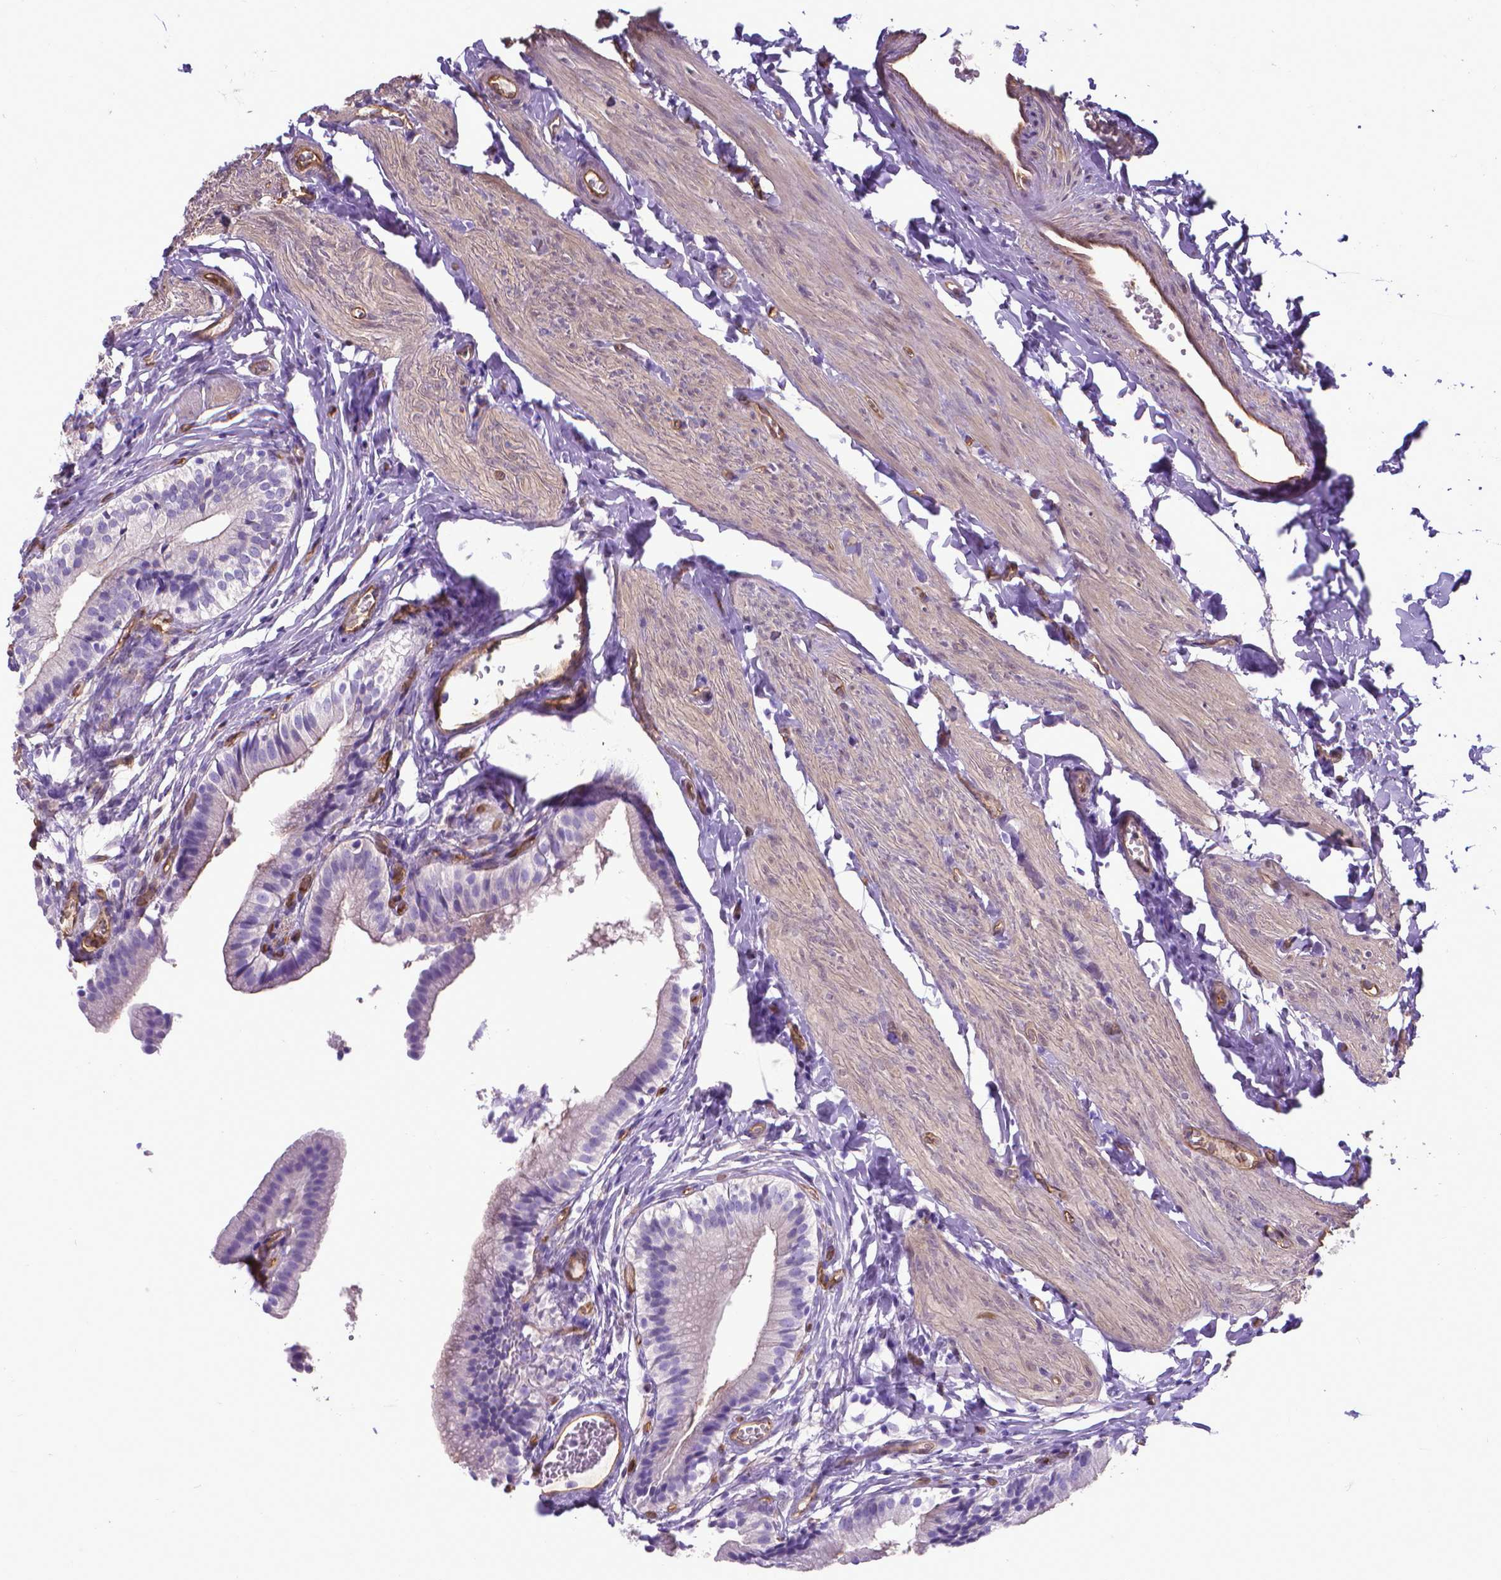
{"staining": {"intensity": "negative", "quantity": "none", "location": "none"}, "tissue": "gallbladder", "cell_type": "Glandular cells", "image_type": "normal", "snomed": [{"axis": "morphology", "description": "Normal tissue, NOS"}, {"axis": "topography", "description": "Gallbladder"}], "caption": "High power microscopy micrograph of an immunohistochemistry image of normal gallbladder, revealing no significant expression in glandular cells. (DAB (3,3'-diaminobenzidine) immunohistochemistry (IHC) visualized using brightfield microscopy, high magnification).", "gene": "CLIC4", "patient": {"sex": "female", "age": 47}}